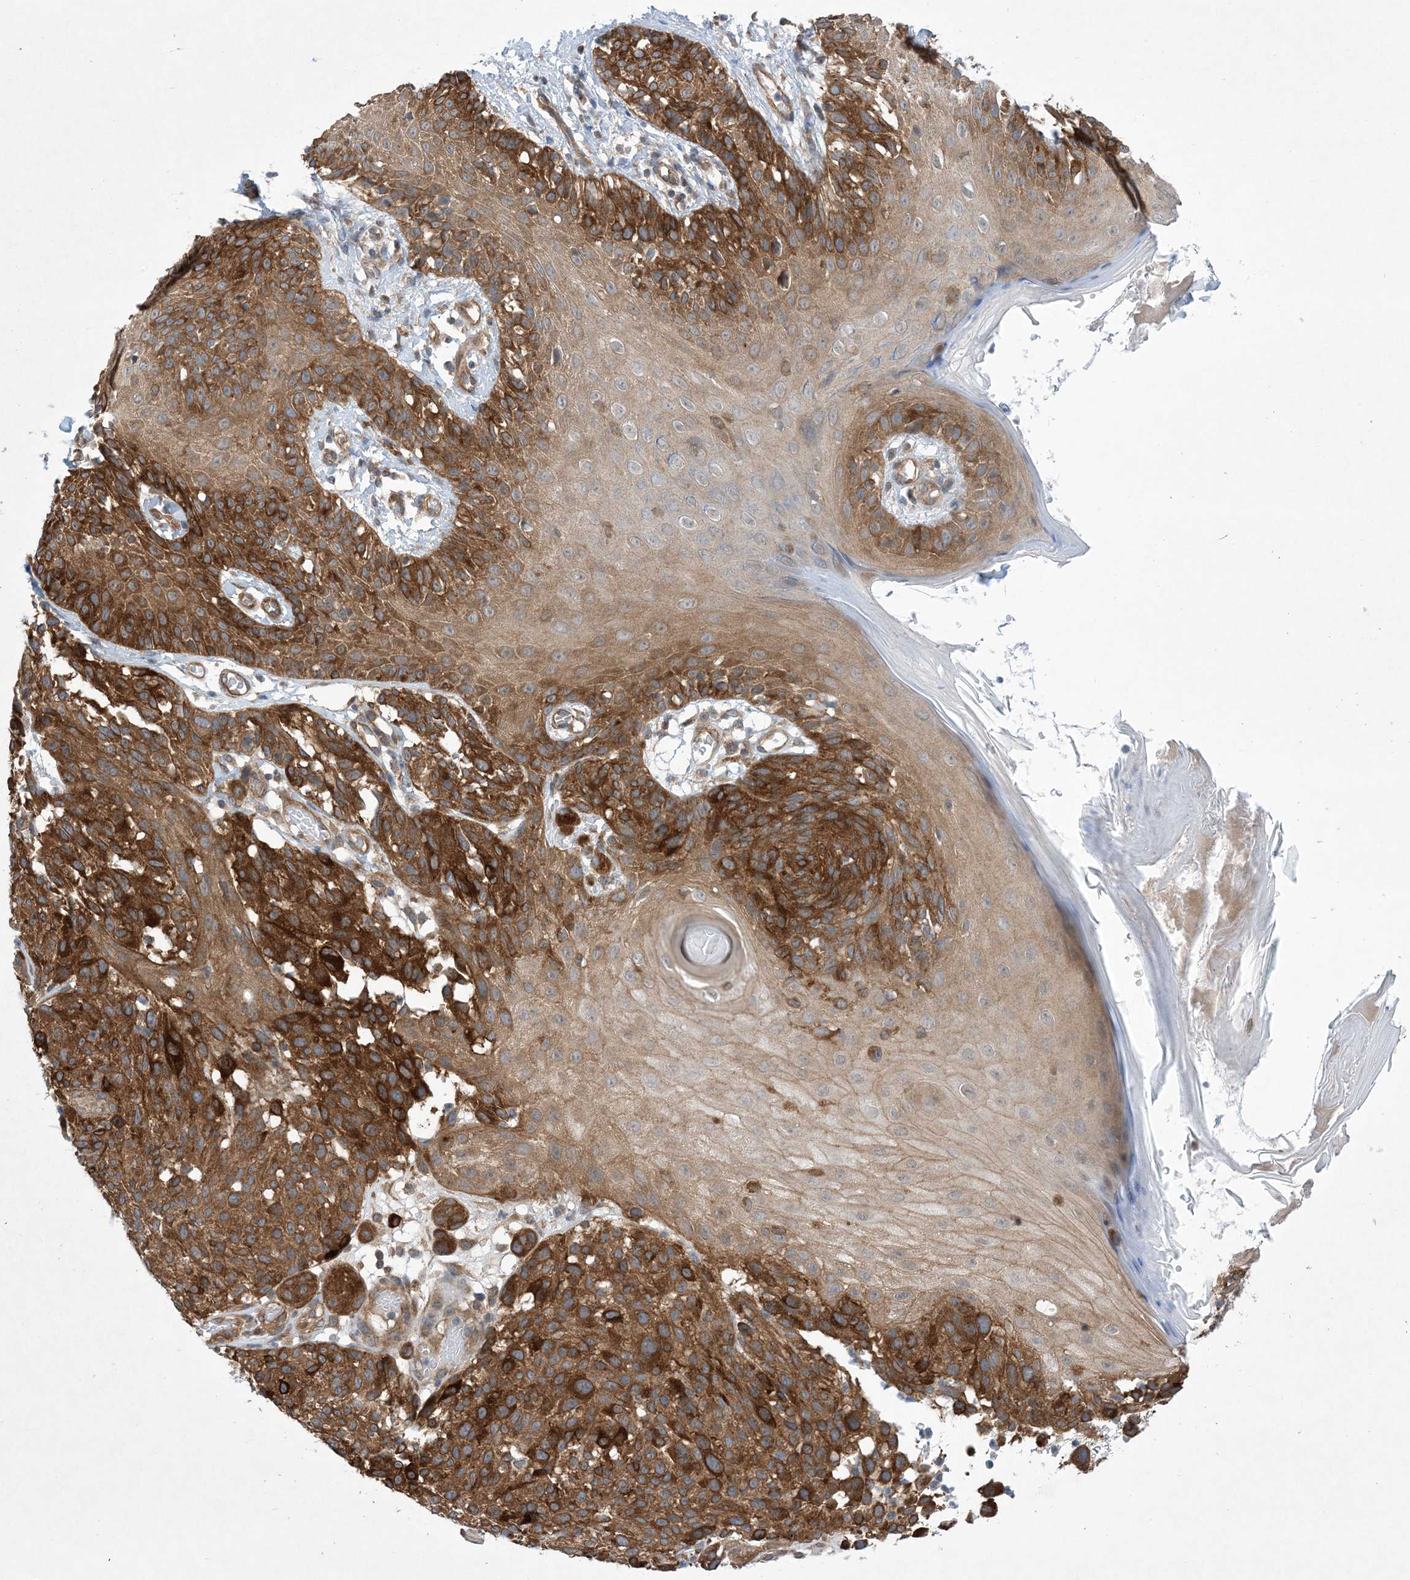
{"staining": {"intensity": "strong", "quantity": ">75%", "location": "cytoplasmic/membranous"}, "tissue": "melanoma", "cell_type": "Tumor cells", "image_type": "cancer", "snomed": [{"axis": "morphology", "description": "Malignant melanoma, NOS"}, {"axis": "topography", "description": "Skin"}], "caption": "Protein staining by IHC displays strong cytoplasmic/membranous positivity in about >75% of tumor cells in malignant melanoma. (IHC, brightfield microscopy, high magnification).", "gene": "EHBP1", "patient": {"sex": "male", "age": 83}}